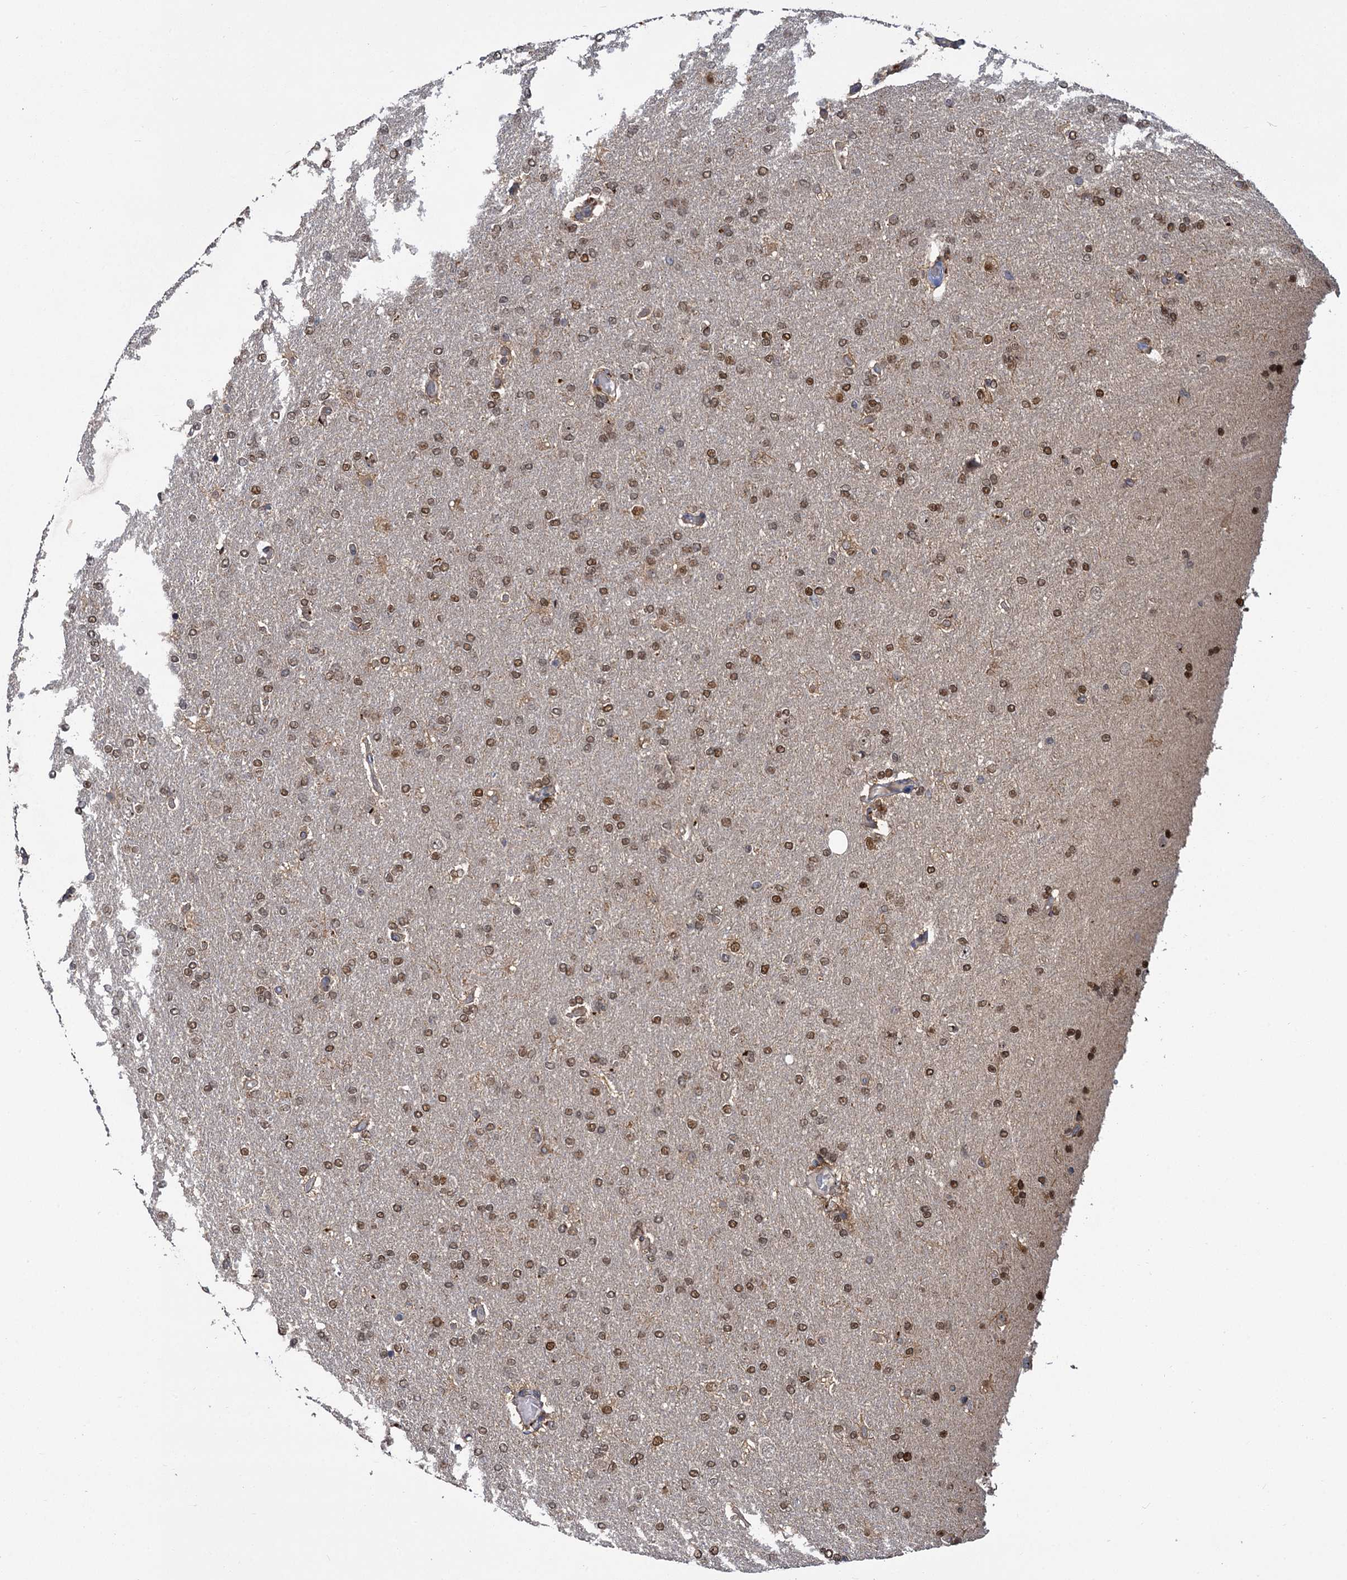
{"staining": {"intensity": "moderate", "quantity": ">75%", "location": "nuclear"}, "tissue": "glioma", "cell_type": "Tumor cells", "image_type": "cancer", "snomed": [{"axis": "morphology", "description": "Glioma, malignant, High grade"}, {"axis": "topography", "description": "Brain"}], "caption": "A micrograph showing moderate nuclear positivity in about >75% of tumor cells in malignant high-grade glioma, as visualized by brown immunohistochemical staining.", "gene": "GAL3ST4", "patient": {"sex": "male", "age": 72}}